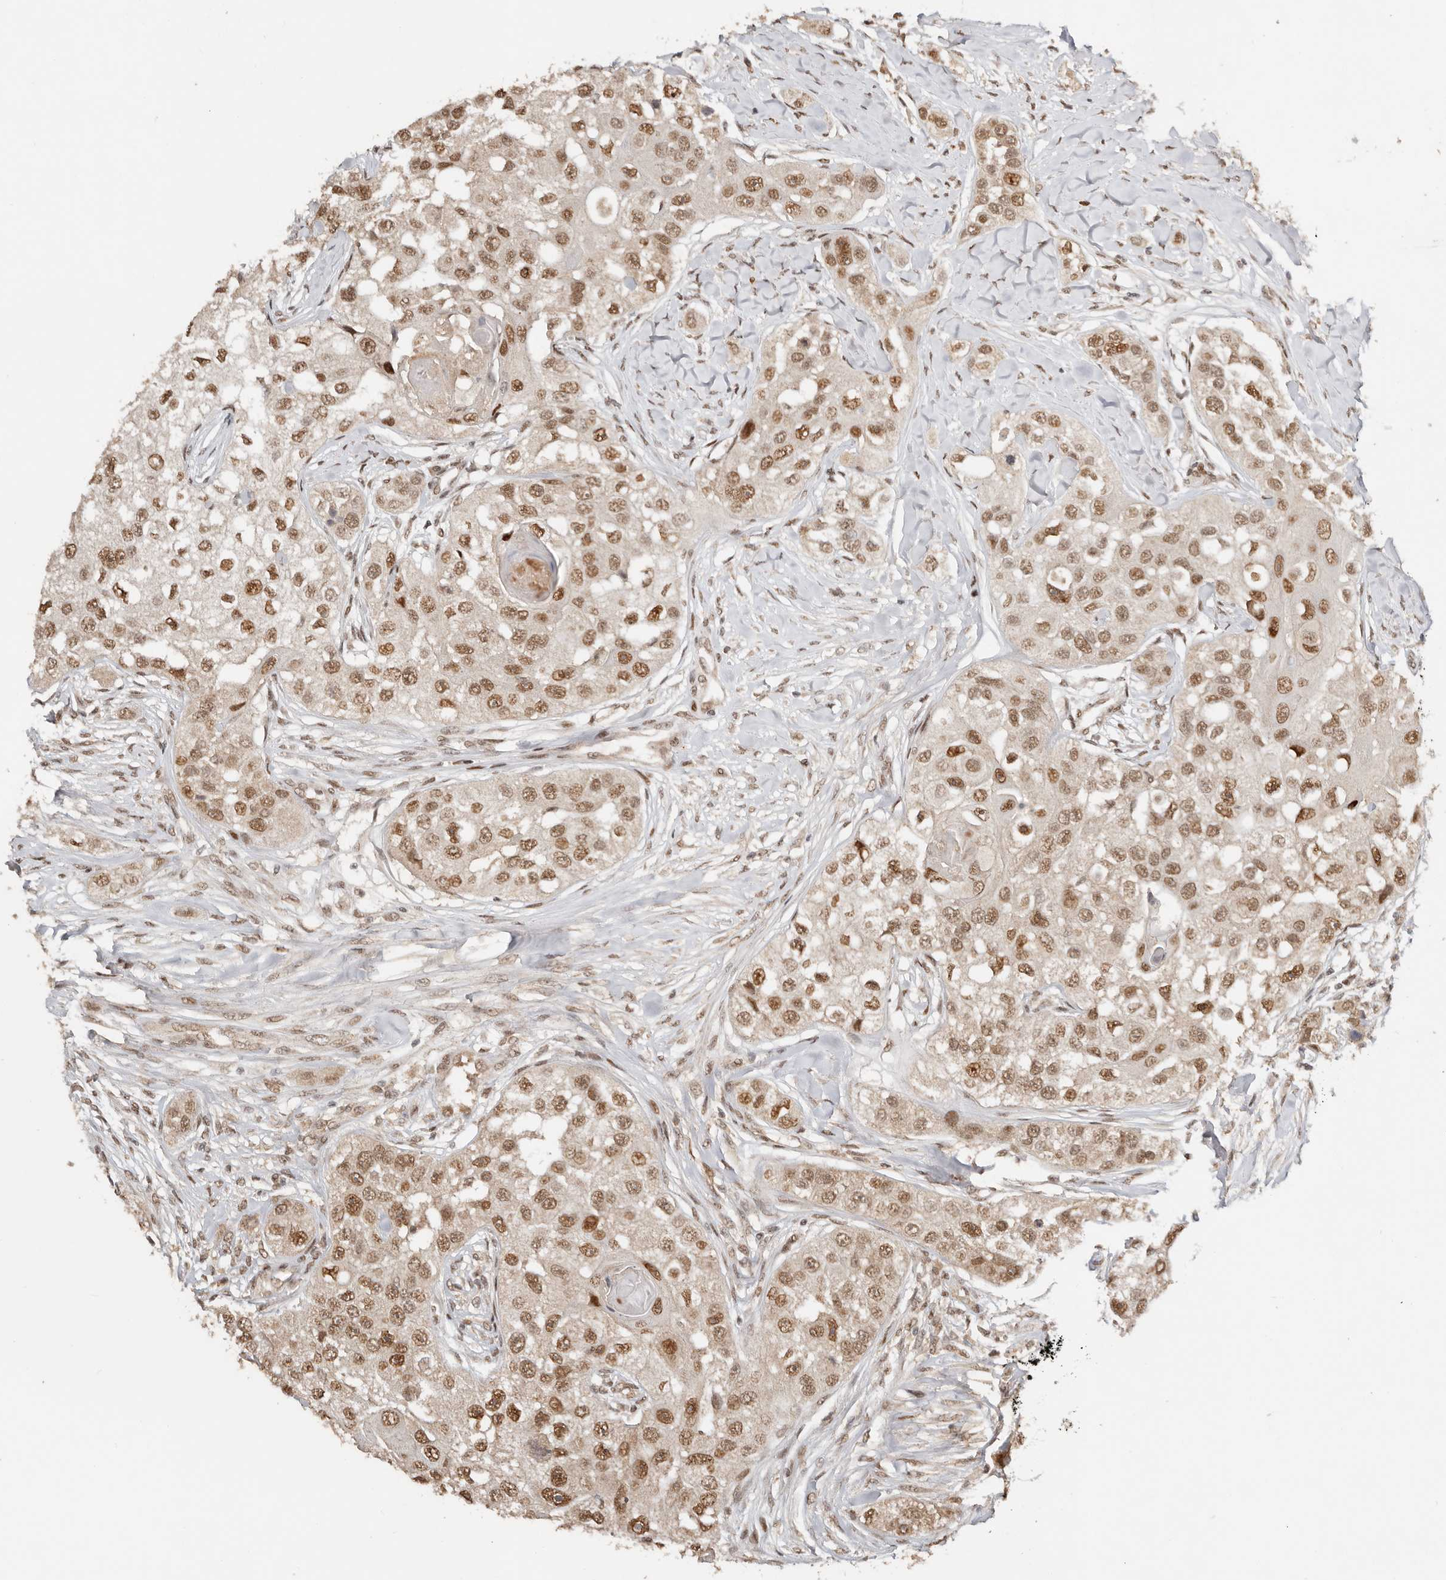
{"staining": {"intensity": "weak", "quantity": ">75%", "location": "cytoplasmic/membranous,nuclear"}, "tissue": "head and neck cancer", "cell_type": "Tumor cells", "image_type": "cancer", "snomed": [{"axis": "morphology", "description": "Normal tissue, NOS"}, {"axis": "morphology", "description": "Squamous cell carcinoma, NOS"}, {"axis": "topography", "description": "Skeletal muscle"}, {"axis": "topography", "description": "Head-Neck"}], "caption": "Immunohistochemistry (IHC) (DAB) staining of squamous cell carcinoma (head and neck) demonstrates weak cytoplasmic/membranous and nuclear protein positivity in about >75% of tumor cells.", "gene": "SEC14L1", "patient": {"sex": "male", "age": 51}}